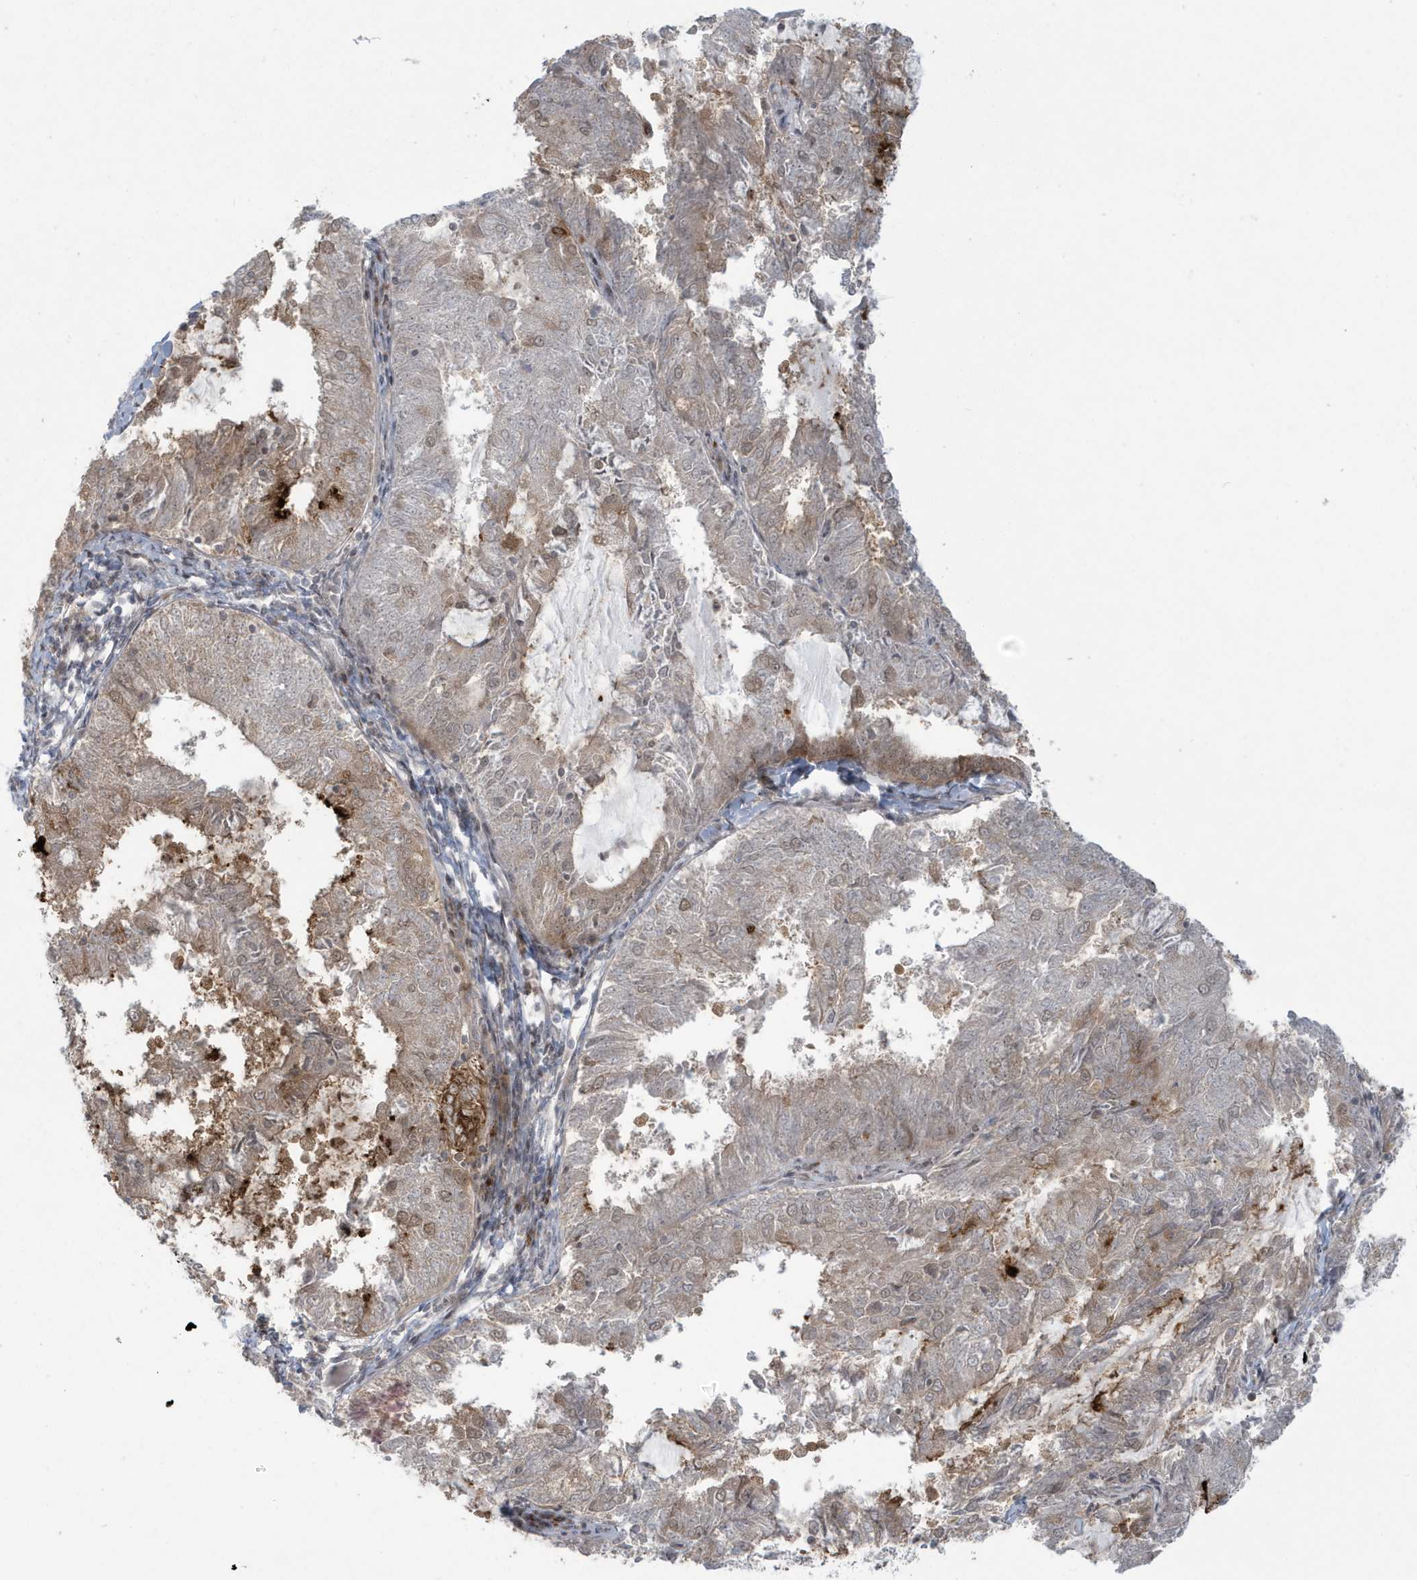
{"staining": {"intensity": "strong", "quantity": "25%-75%", "location": "cytoplasmic/membranous"}, "tissue": "endometrial cancer", "cell_type": "Tumor cells", "image_type": "cancer", "snomed": [{"axis": "morphology", "description": "Adenocarcinoma, NOS"}, {"axis": "topography", "description": "Endometrium"}], "caption": "IHC of human adenocarcinoma (endometrial) reveals high levels of strong cytoplasmic/membranous staining in approximately 25%-75% of tumor cells. (Brightfield microscopy of DAB IHC at high magnification).", "gene": "C1orf52", "patient": {"sex": "female", "age": 57}}